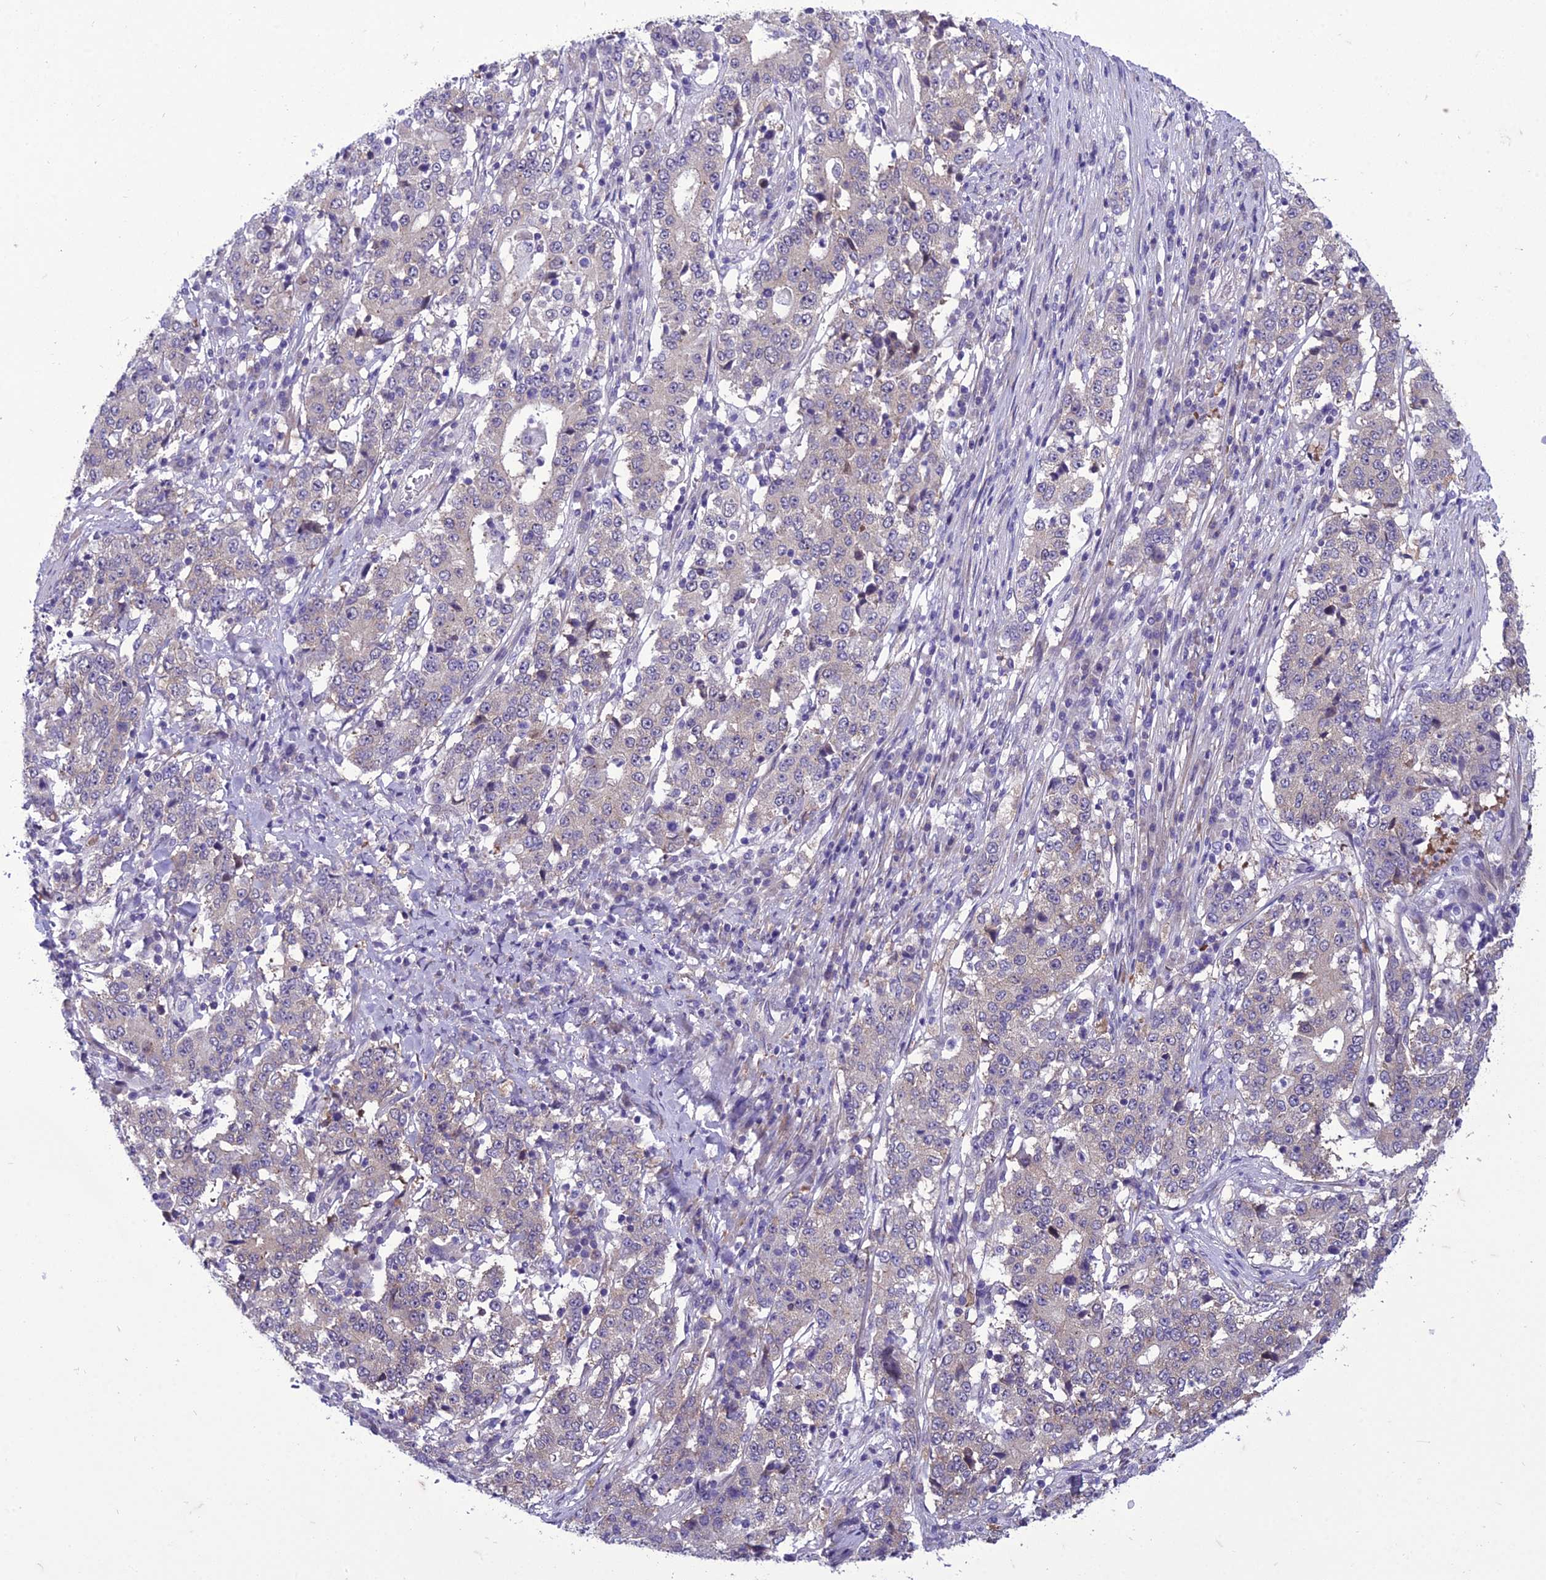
{"staining": {"intensity": "negative", "quantity": "none", "location": "none"}, "tissue": "stomach cancer", "cell_type": "Tumor cells", "image_type": "cancer", "snomed": [{"axis": "morphology", "description": "Adenocarcinoma, NOS"}, {"axis": "topography", "description": "Stomach"}], "caption": "This is an immunohistochemistry image of human stomach adenocarcinoma. There is no staining in tumor cells.", "gene": "GAB4", "patient": {"sex": "male", "age": 59}}